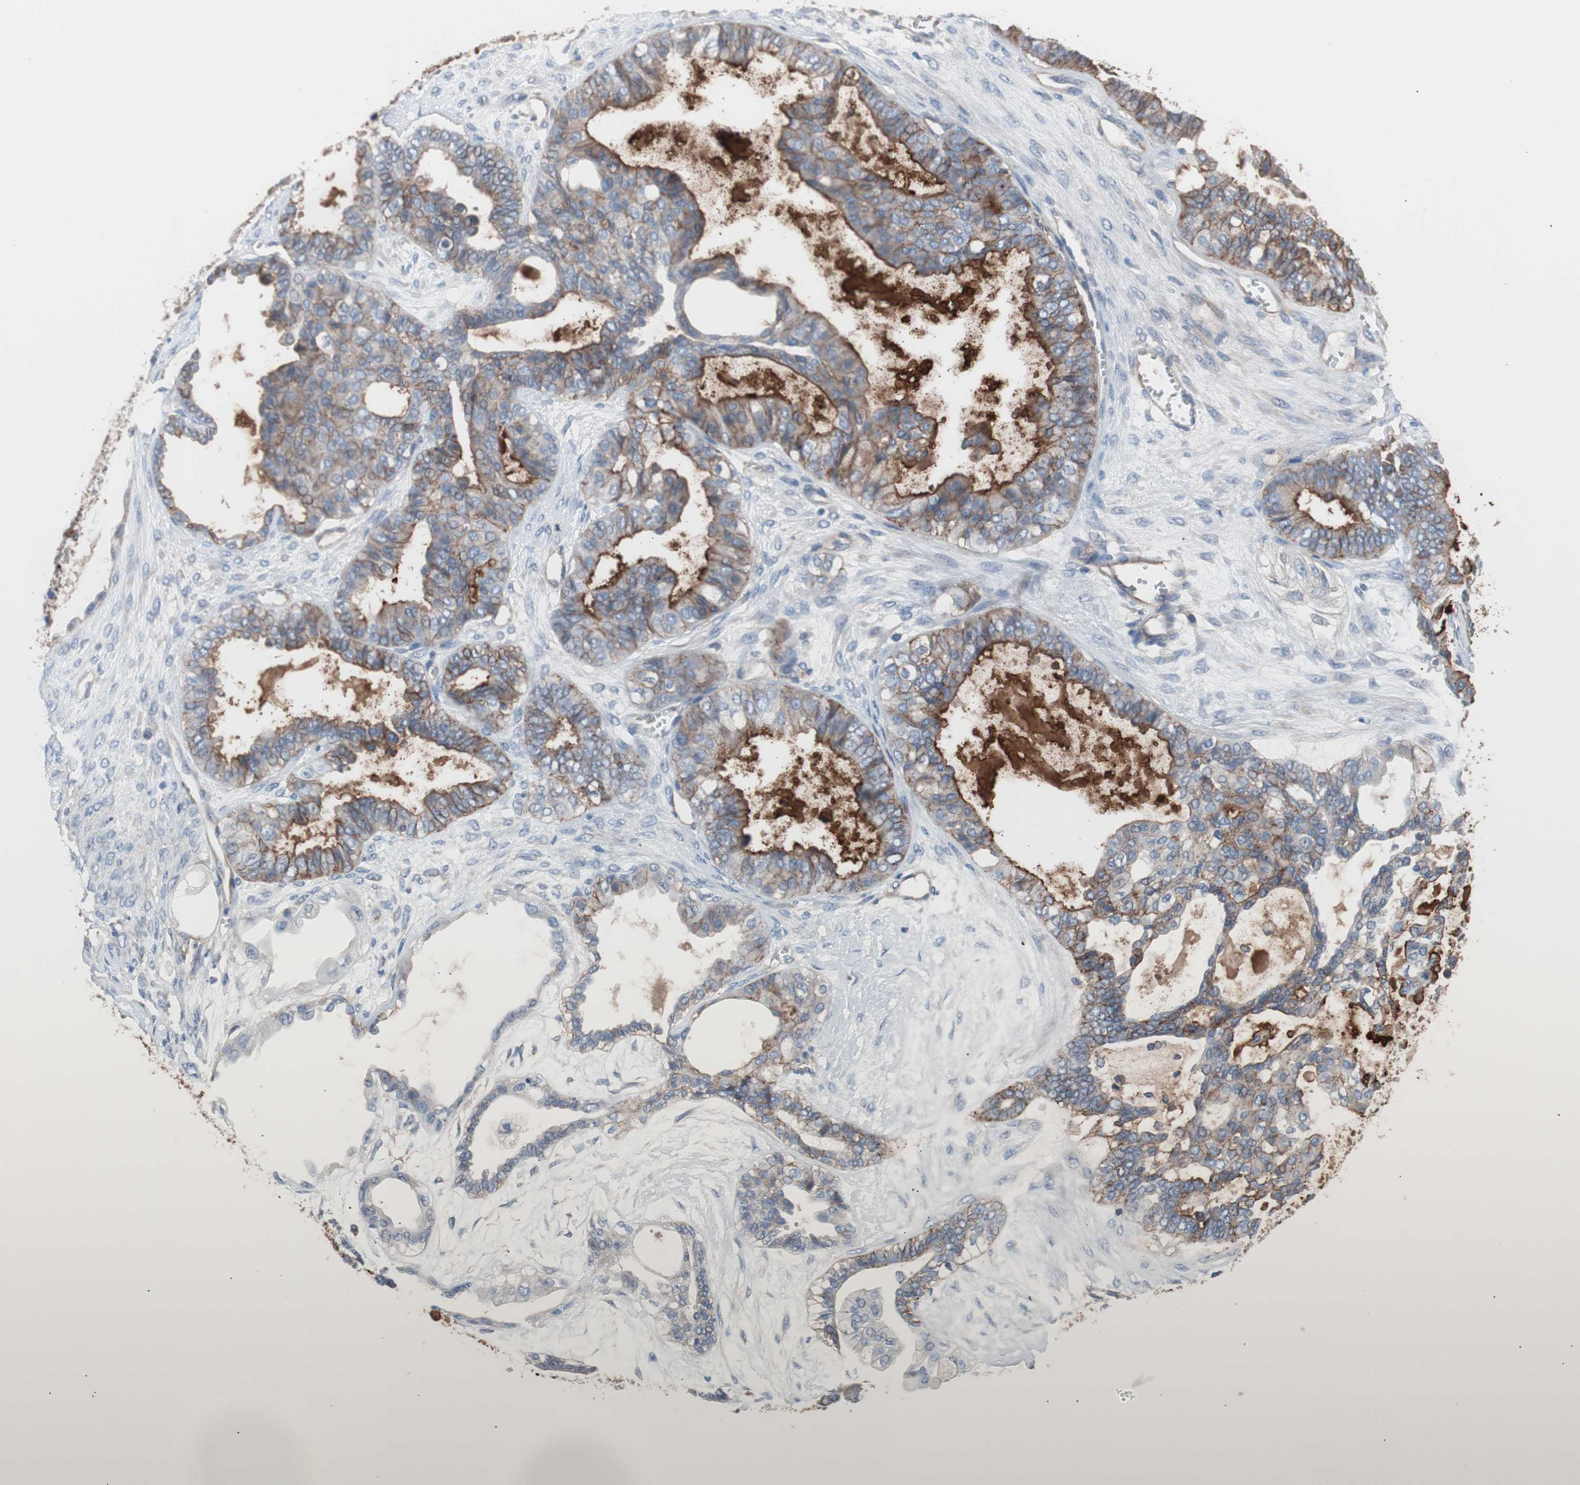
{"staining": {"intensity": "strong", "quantity": "25%-75%", "location": "cytoplasmic/membranous"}, "tissue": "ovarian cancer", "cell_type": "Tumor cells", "image_type": "cancer", "snomed": [{"axis": "morphology", "description": "Carcinoma, NOS"}, {"axis": "morphology", "description": "Carcinoma, endometroid"}, {"axis": "topography", "description": "Ovary"}], "caption": "This image demonstrates IHC staining of human ovarian cancer, with high strong cytoplasmic/membranous positivity in approximately 25%-75% of tumor cells.", "gene": "CD81", "patient": {"sex": "female", "age": 50}}